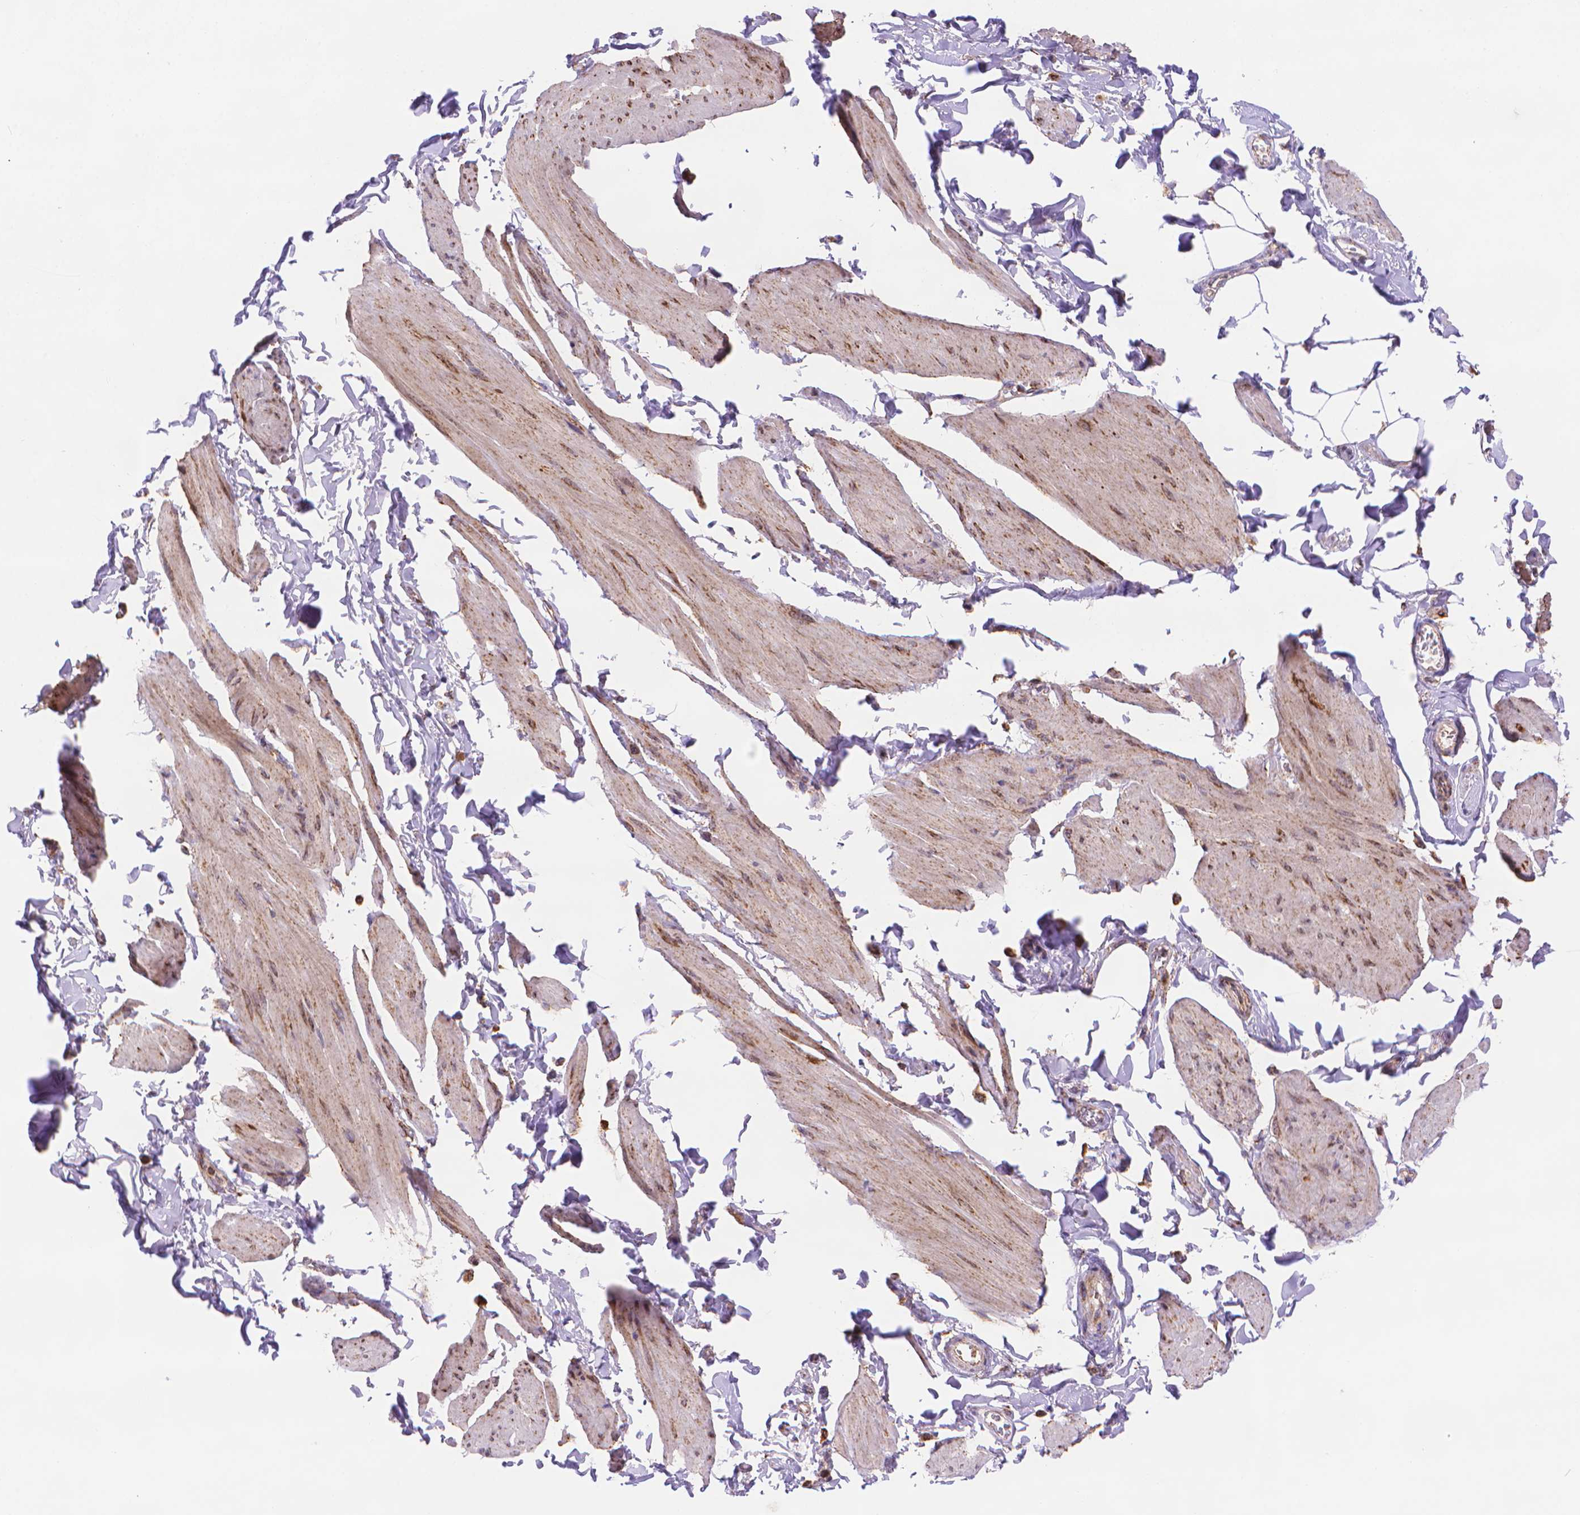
{"staining": {"intensity": "moderate", "quantity": "<25%", "location": "cytoplasmic/membranous"}, "tissue": "smooth muscle", "cell_type": "Smooth muscle cells", "image_type": "normal", "snomed": [{"axis": "morphology", "description": "Normal tissue, NOS"}, {"axis": "topography", "description": "Adipose tissue"}, {"axis": "topography", "description": "Smooth muscle"}, {"axis": "topography", "description": "Peripheral nerve tissue"}], "caption": "Normal smooth muscle was stained to show a protein in brown. There is low levels of moderate cytoplasmic/membranous staining in about <25% of smooth muscle cells. (Brightfield microscopy of DAB IHC at high magnification).", "gene": "CYYR1", "patient": {"sex": "male", "age": 83}}